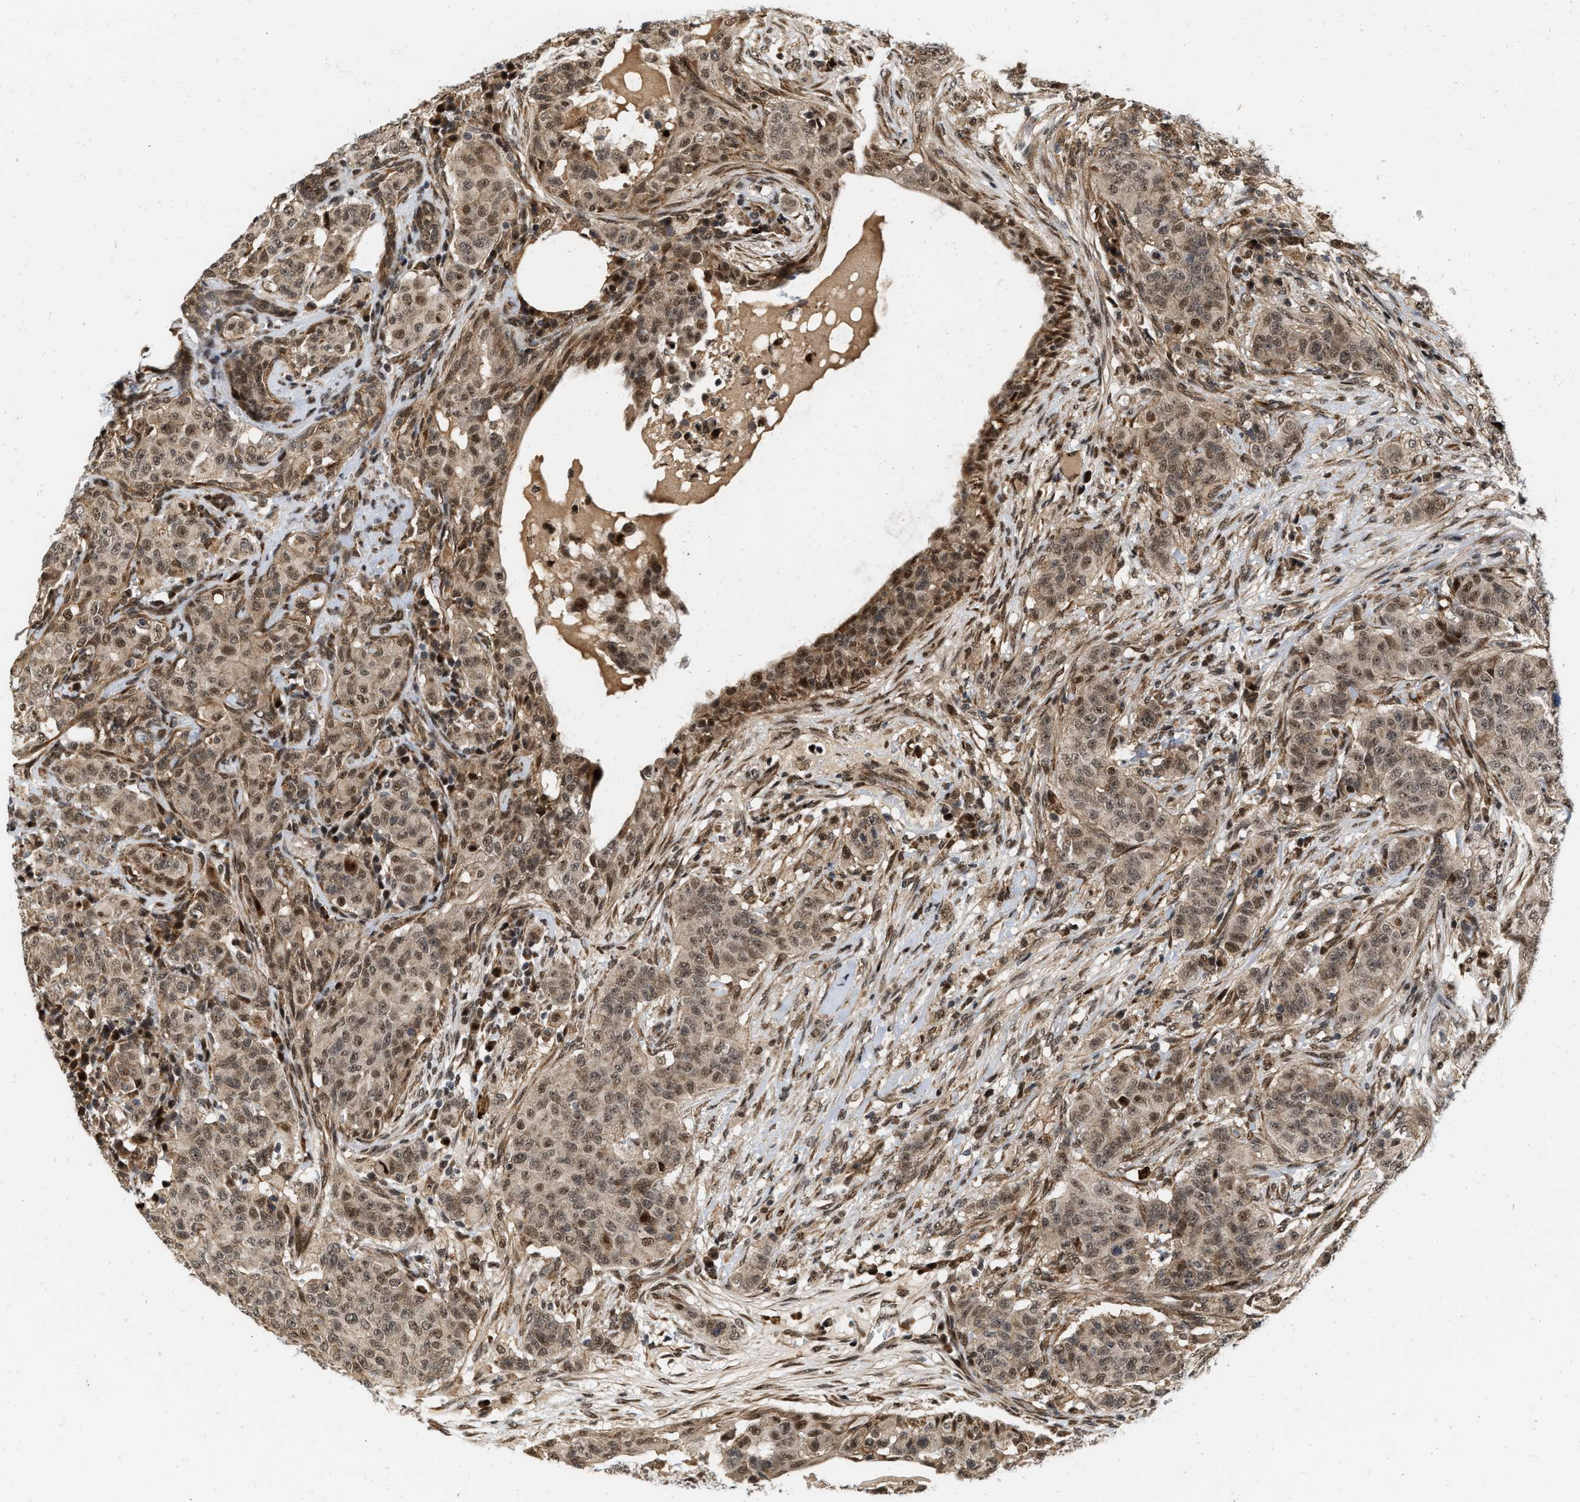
{"staining": {"intensity": "moderate", "quantity": ">75%", "location": "cytoplasmic/membranous,nuclear"}, "tissue": "breast cancer", "cell_type": "Tumor cells", "image_type": "cancer", "snomed": [{"axis": "morphology", "description": "Normal tissue, NOS"}, {"axis": "morphology", "description": "Duct carcinoma"}, {"axis": "topography", "description": "Breast"}], "caption": "A micrograph of breast cancer (infiltrating ductal carcinoma) stained for a protein displays moderate cytoplasmic/membranous and nuclear brown staining in tumor cells. (Stains: DAB in brown, nuclei in blue, Microscopy: brightfield microscopy at high magnification).", "gene": "ANKRD11", "patient": {"sex": "female", "age": 40}}